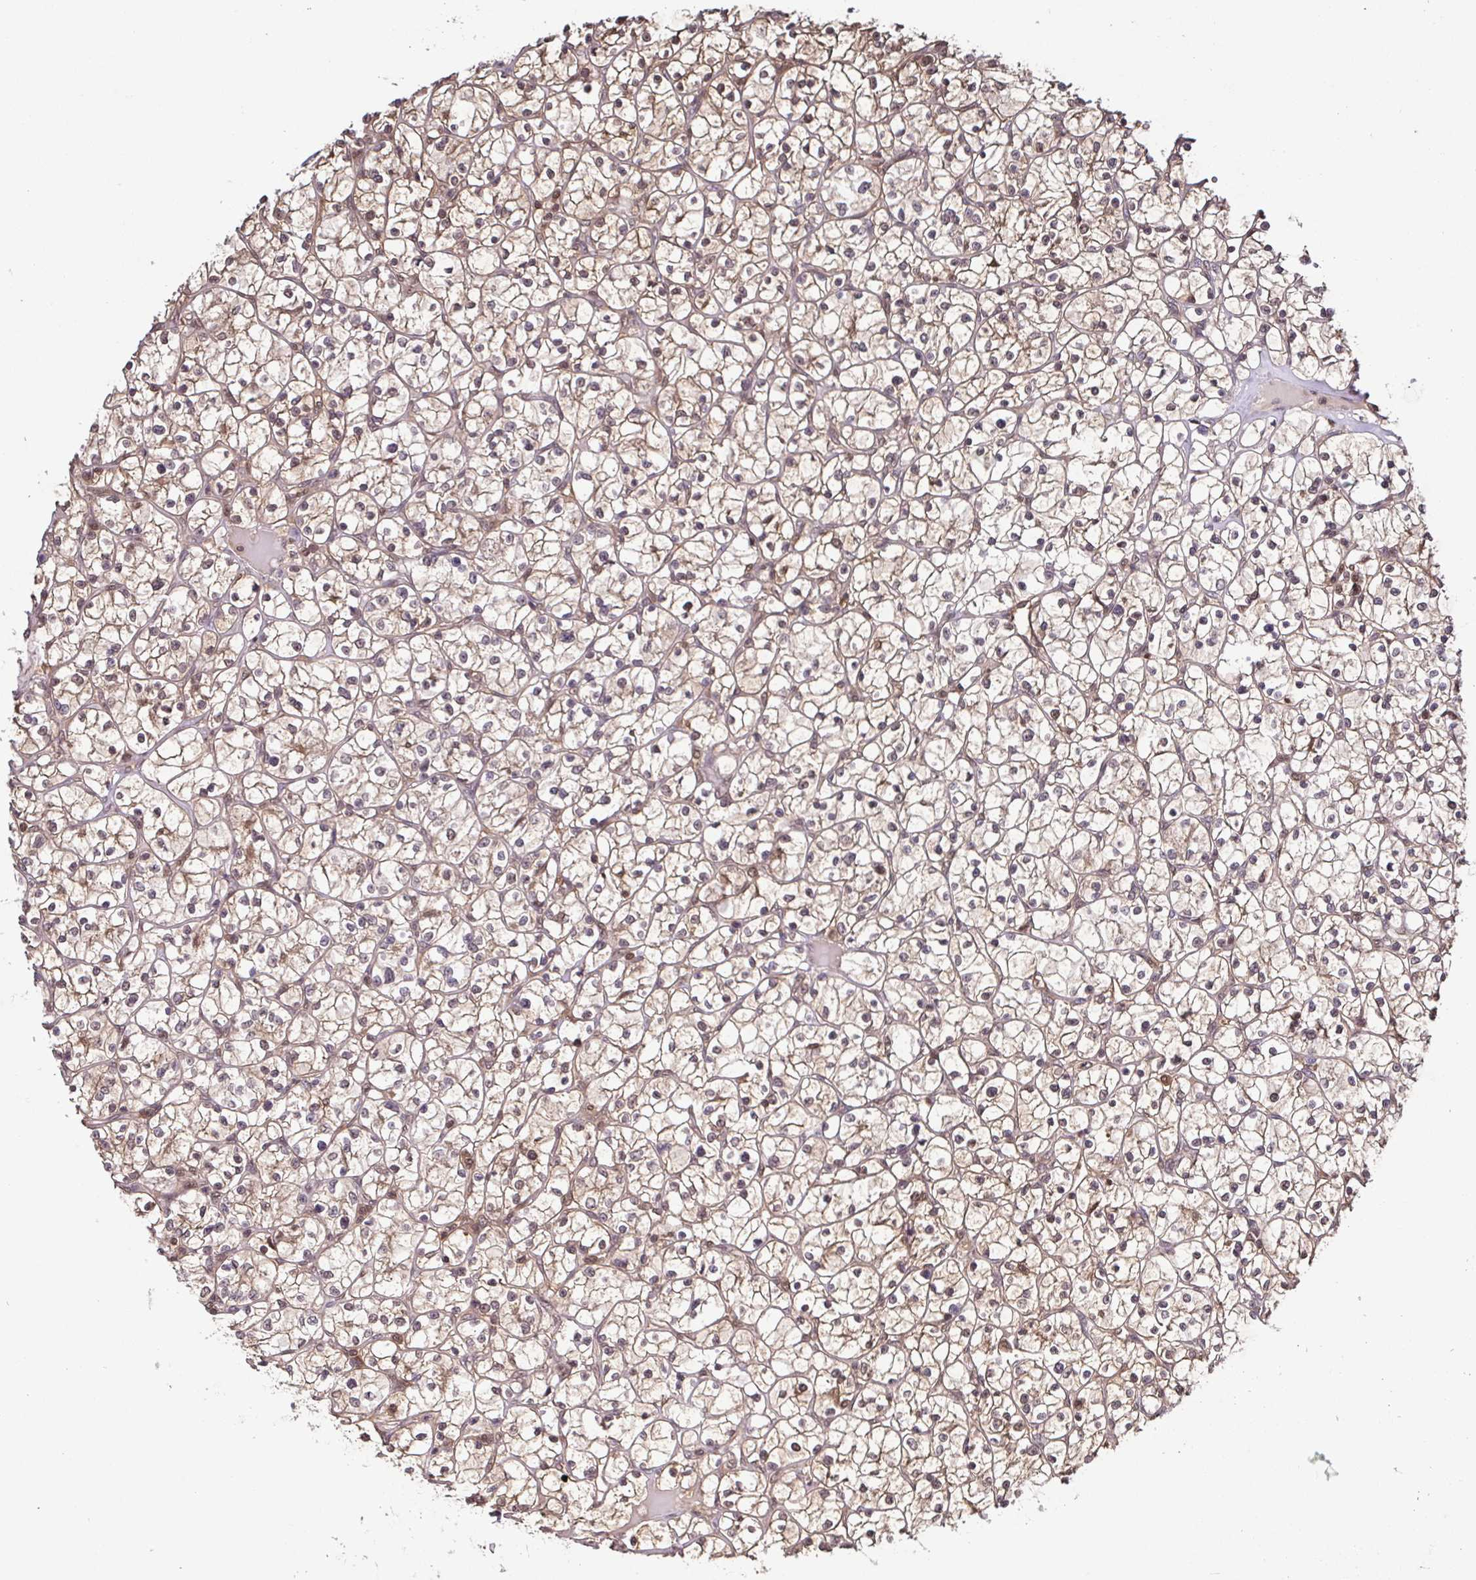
{"staining": {"intensity": "weak", "quantity": "25%-75%", "location": "cytoplasmic/membranous,nuclear"}, "tissue": "renal cancer", "cell_type": "Tumor cells", "image_type": "cancer", "snomed": [{"axis": "morphology", "description": "Adenocarcinoma, NOS"}, {"axis": "topography", "description": "Kidney"}], "caption": "High-power microscopy captured an immunohistochemistry (IHC) micrograph of renal adenocarcinoma, revealing weak cytoplasmic/membranous and nuclear staining in approximately 25%-75% of tumor cells.", "gene": "PSMB9", "patient": {"sex": "female", "age": 64}}